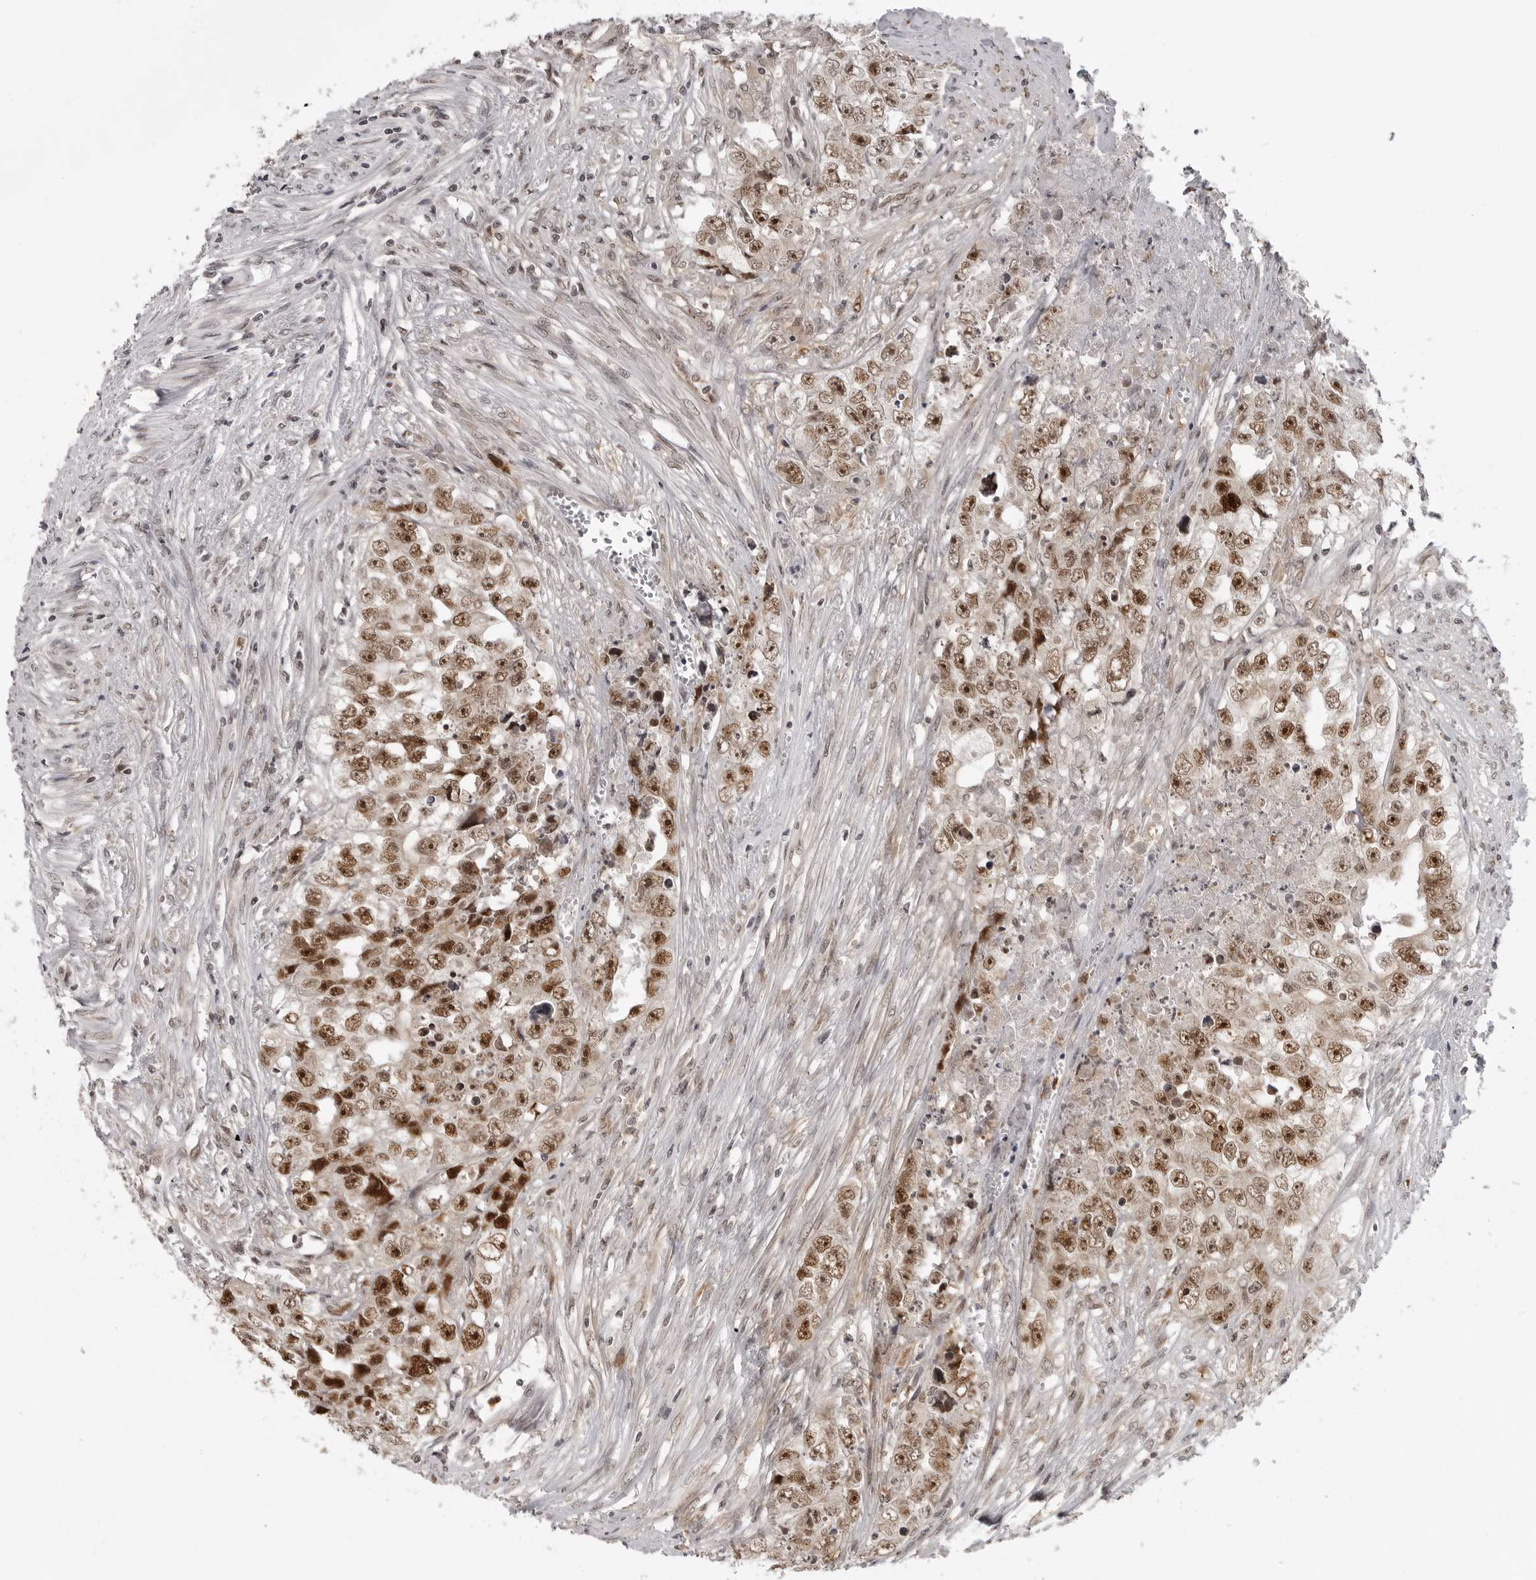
{"staining": {"intensity": "strong", "quantity": ">75%", "location": "nuclear"}, "tissue": "testis cancer", "cell_type": "Tumor cells", "image_type": "cancer", "snomed": [{"axis": "morphology", "description": "Seminoma, NOS"}, {"axis": "morphology", "description": "Carcinoma, Embryonal, NOS"}, {"axis": "topography", "description": "Testis"}], "caption": "DAB immunohistochemical staining of seminoma (testis) demonstrates strong nuclear protein expression in approximately >75% of tumor cells.", "gene": "PEG3", "patient": {"sex": "male", "age": 43}}